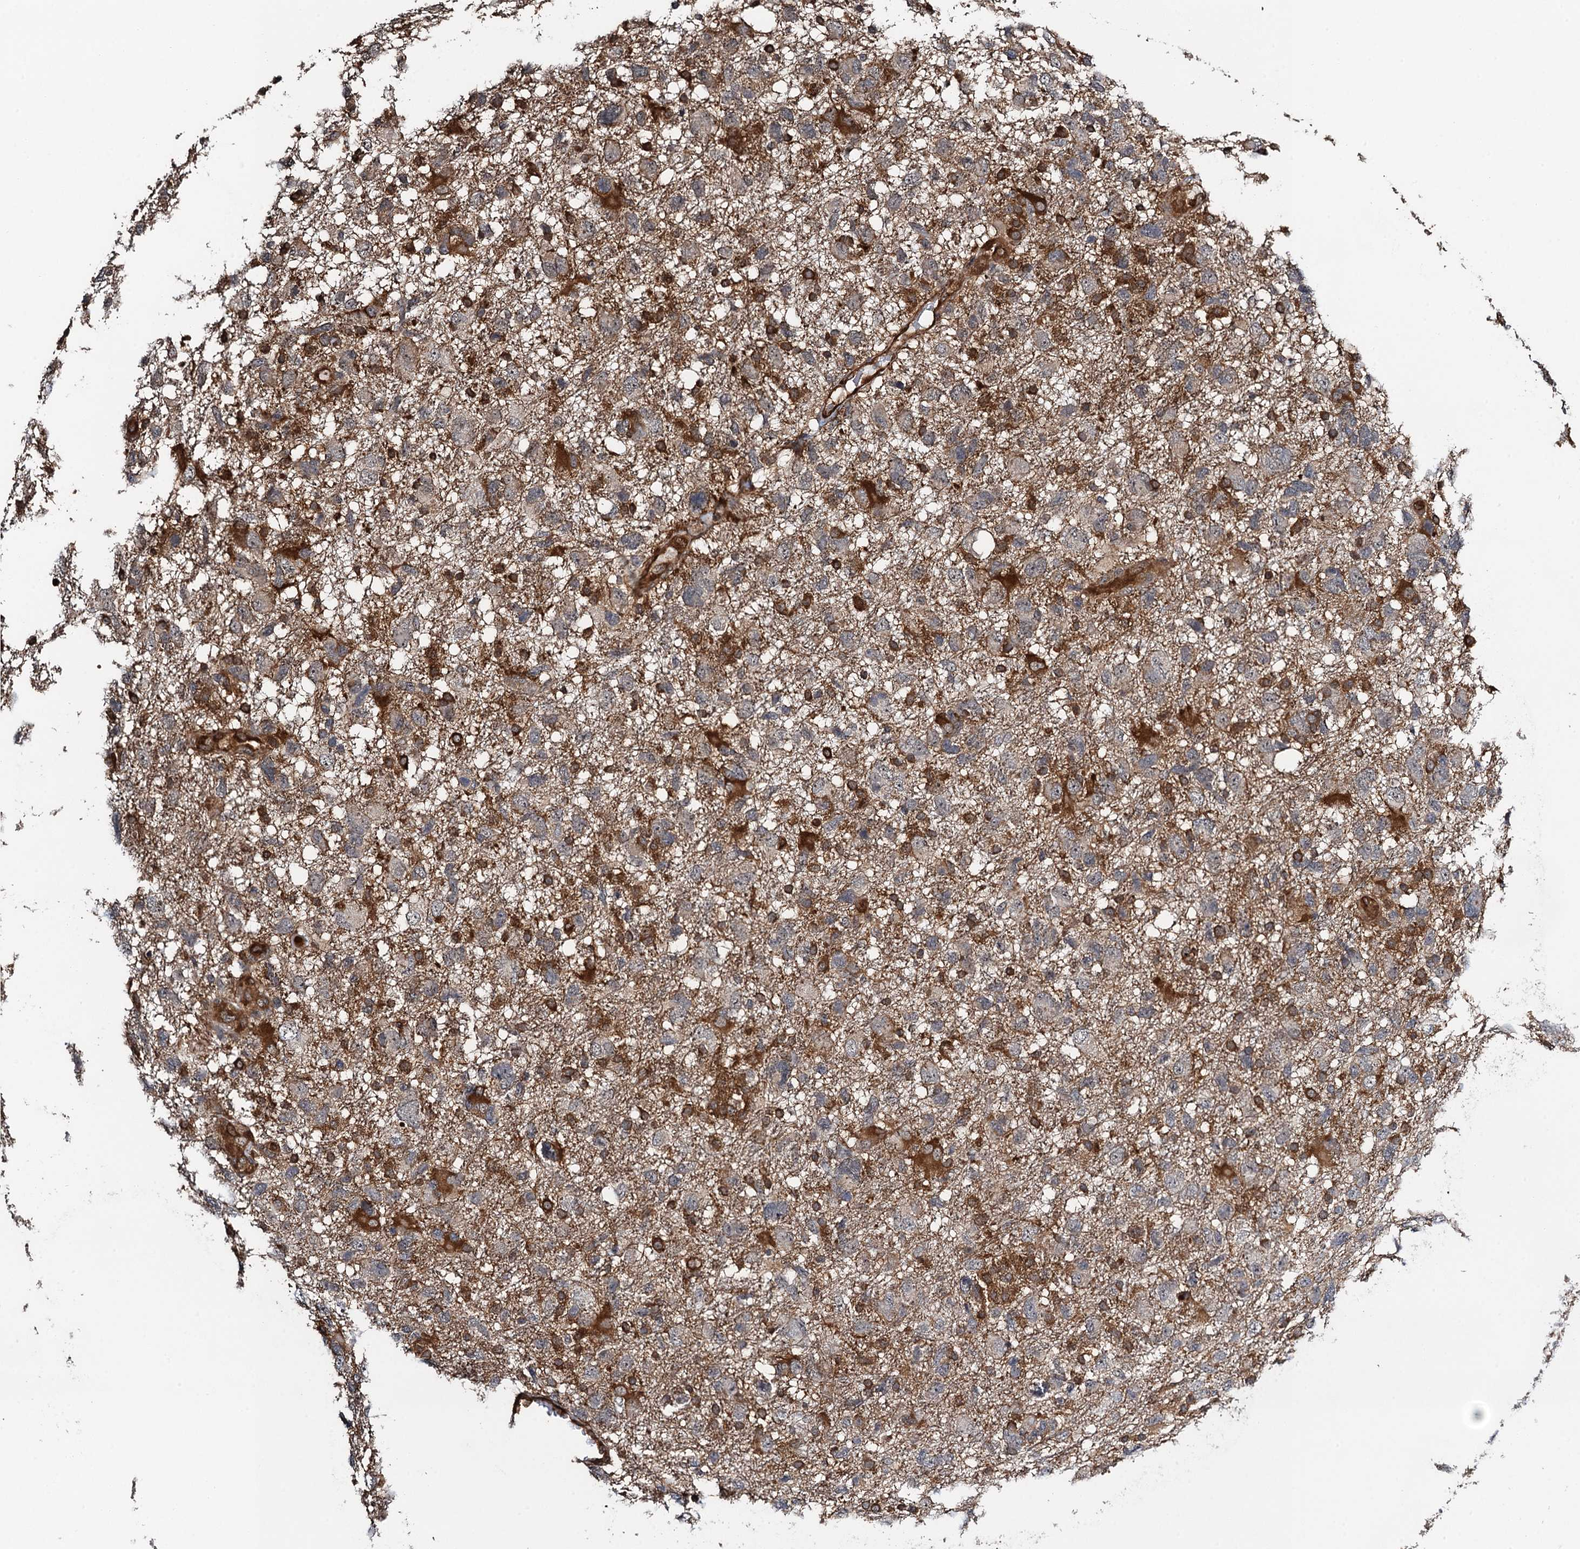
{"staining": {"intensity": "moderate", "quantity": ">75%", "location": "cytoplasmic/membranous"}, "tissue": "glioma", "cell_type": "Tumor cells", "image_type": "cancer", "snomed": [{"axis": "morphology", "description": "Glioma, malignant, High grade"}, {"axis": "topography", "description": "Brain"}], "caption": "Glioma stained with DAB immunohistochemistry reveals medium levels of moderate cytoplasmic/membranous positivity in about >75% of tumor cells.", "gene": "WHAMM", "patient": {"sex": "male", "age": 61}}